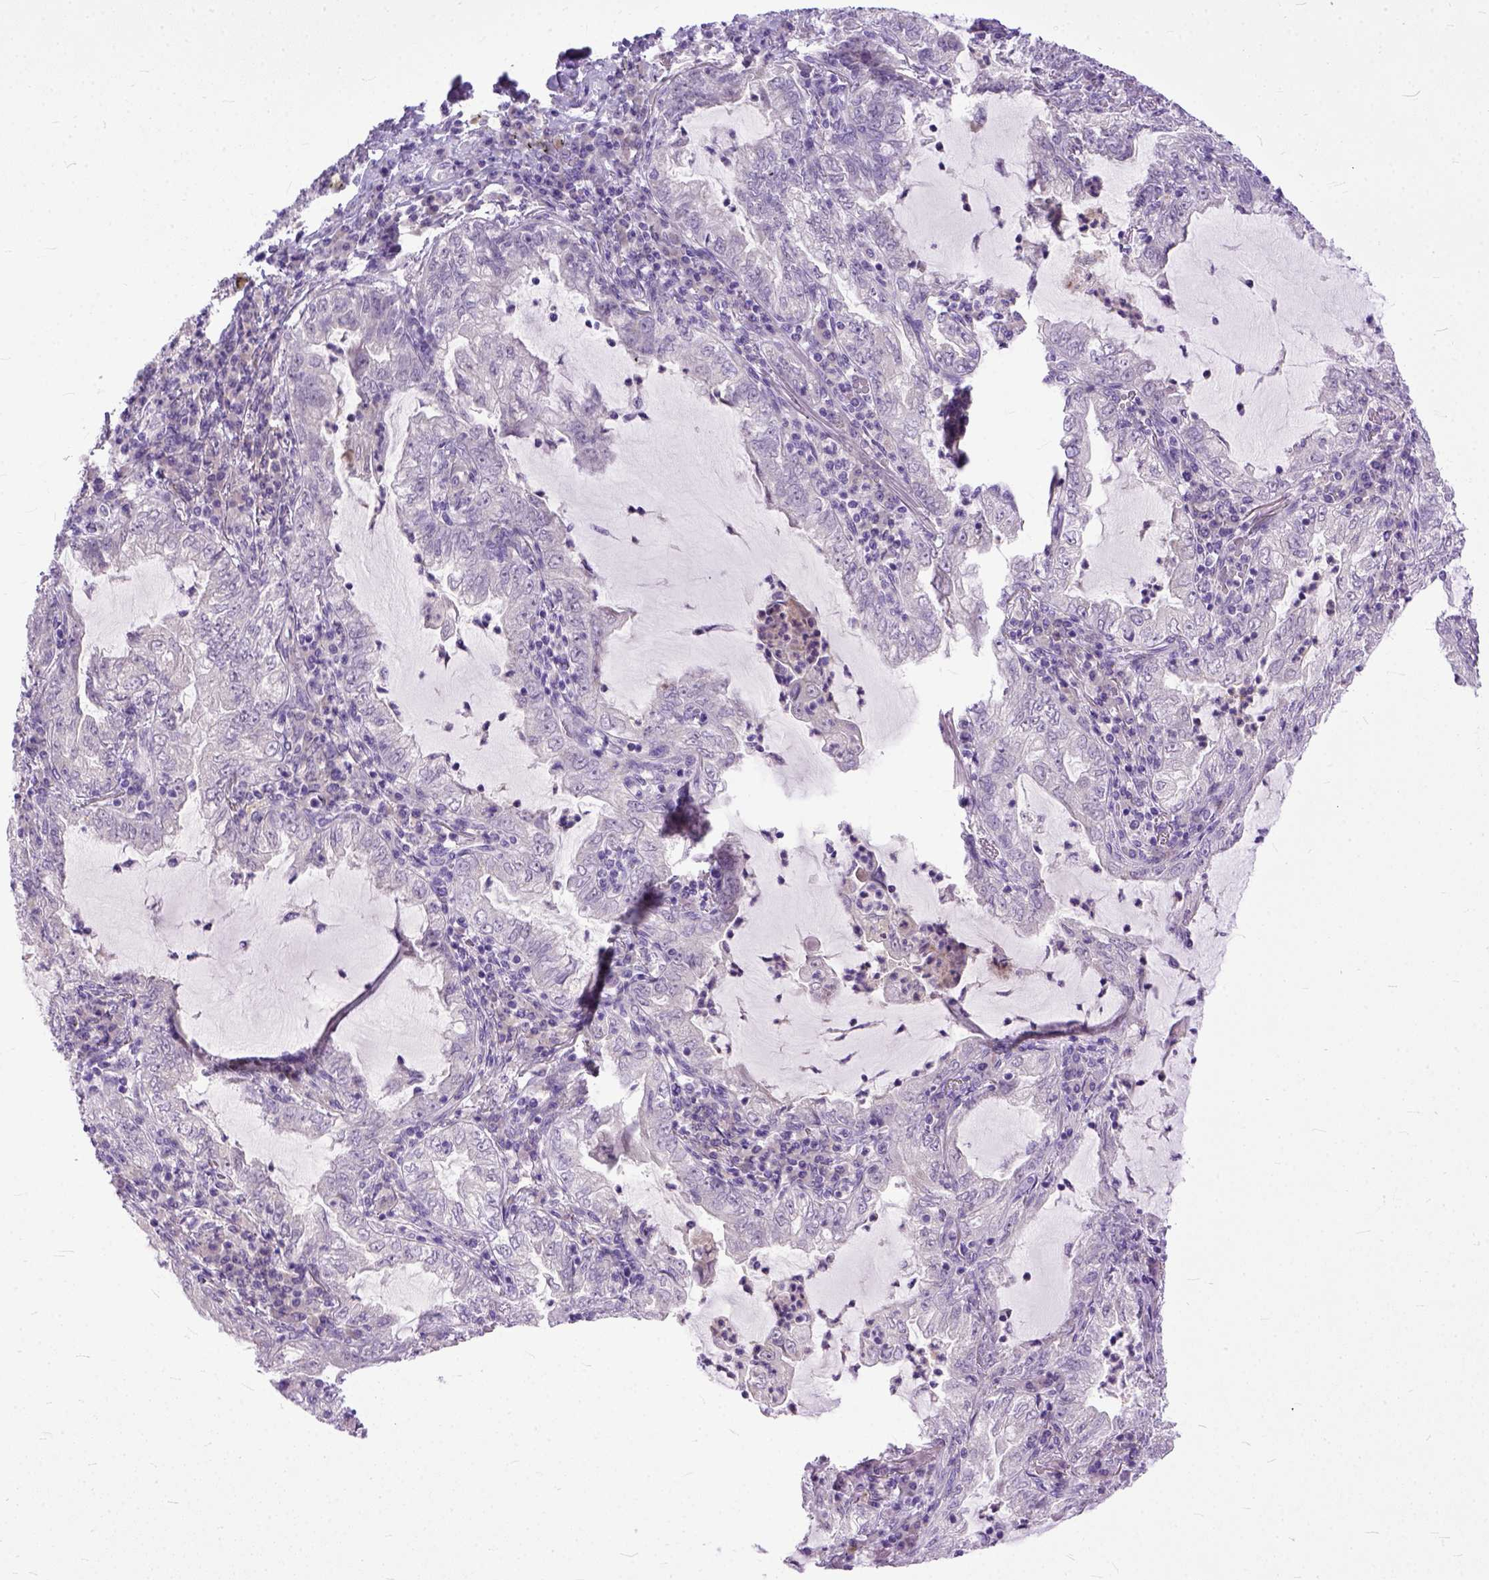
{"staining": {"intensity": "negative", "quantity": "none", "location": "none"}, "tissue": "lung cancer", "cell_type": "Tumor cells", "image_type": "cancer", "snomed": [{"axis": "morphology", "description": "Adenocarcinoma, NOS"}, {"axis": "topography", "description": "Lung"}], "caption": "IHC photomicrograph of neoplastic tissue: lung cancer stained with DAB demonstrates no significant protein staining in tumor cells.", "gene": "TCEAL7", "patient": {"sex": "female", "age": 73}}